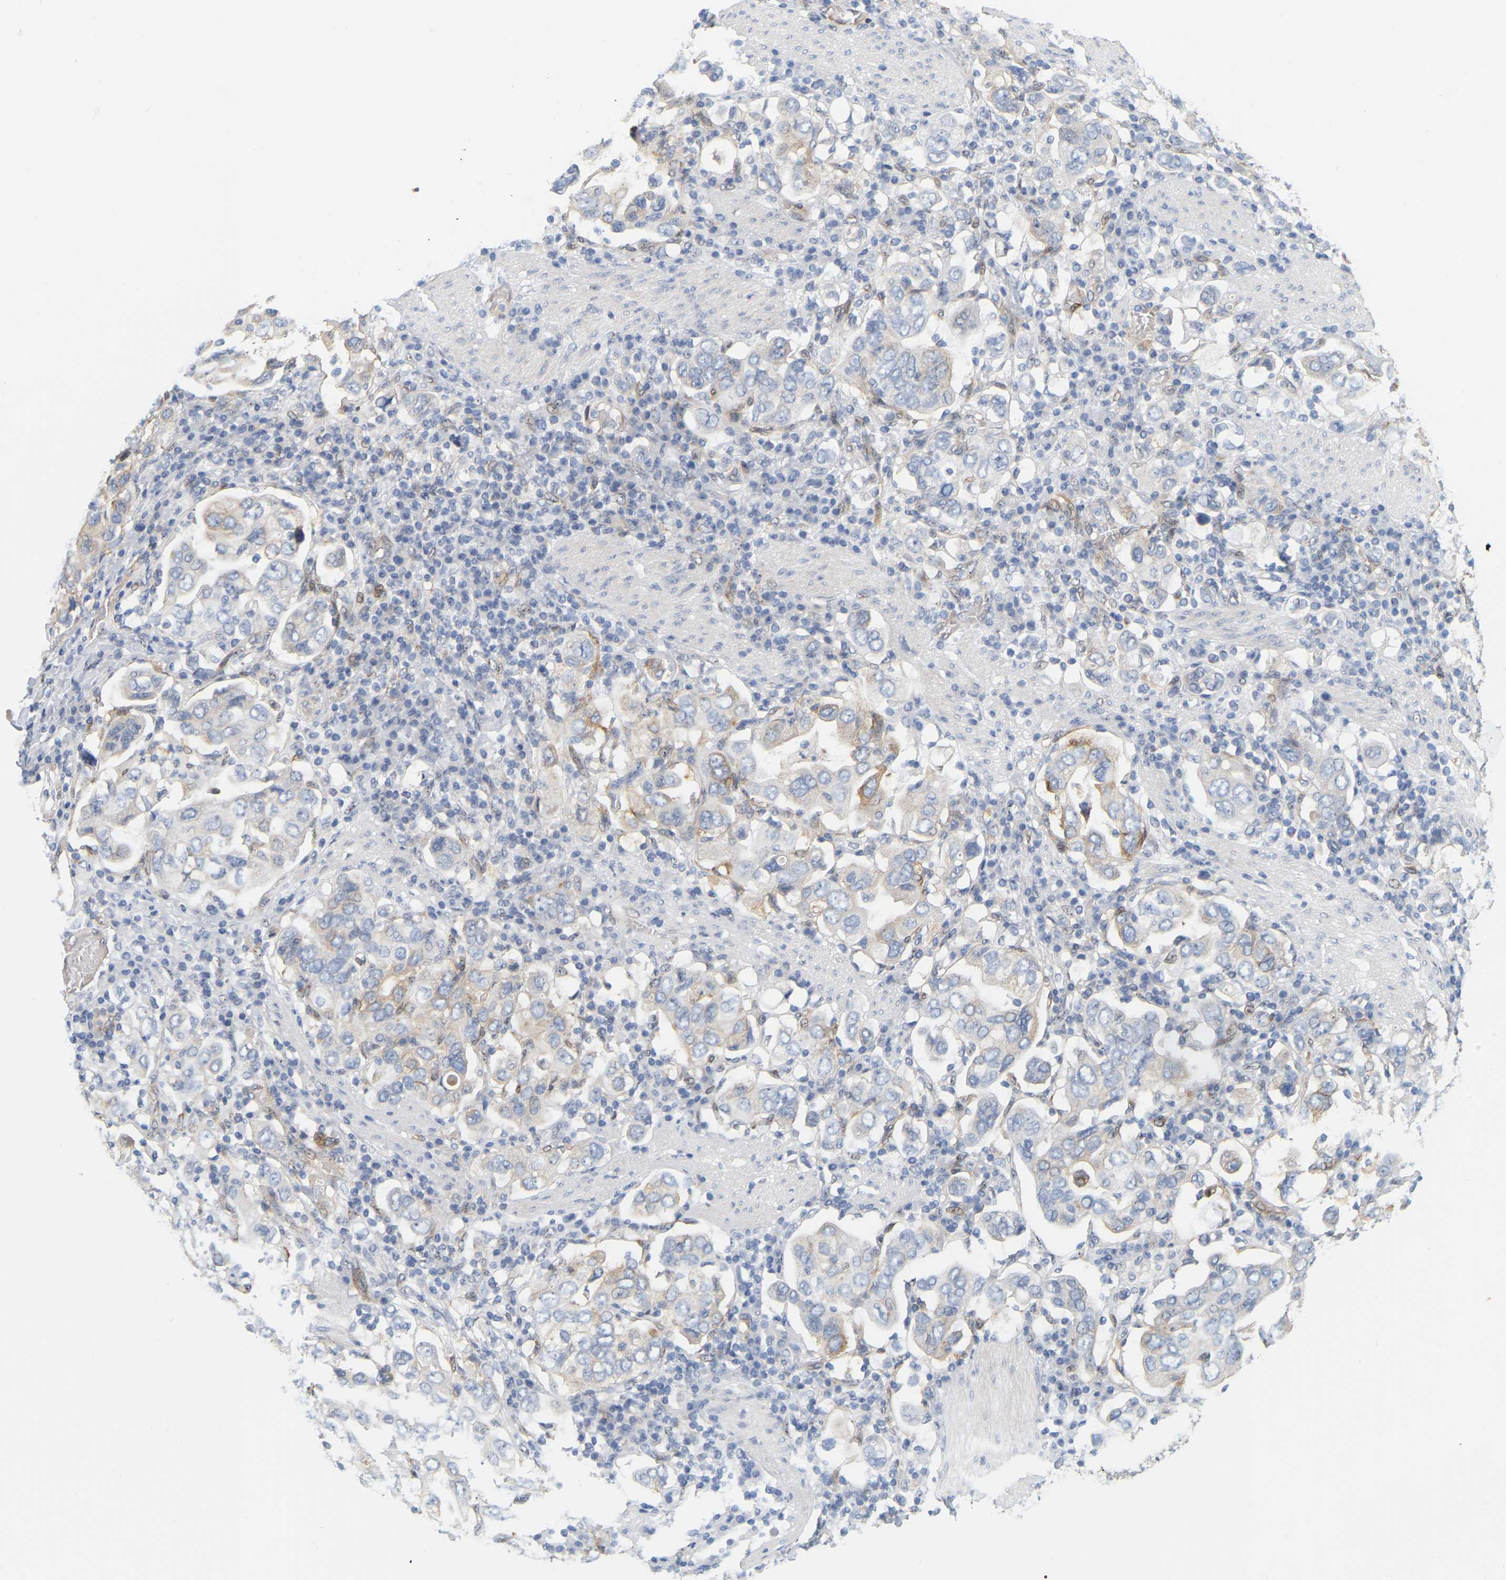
{"staining": {"intensity": "weak", "quantity": "25%-75%", "location": "cytoplasmic/membranous"}, "tissue": "stomach cancer", "cell_type": "Tumor cells", "image_type": "cancer", "snomed": [{"axis": "morphology", "description": "Adenocarcinoma, NOS"}, {"axis": "topography", "description": "Stomach, upper"}], "caption": "Immunohistochemistry (IHC) of adenocarcinoma (stomach) shows low levels of weak cytoplasmic/membranous positivity in about 25%-75% of tumor cells. The protein is stained brown, and the nuclei are stained in blue (DAB IHC with brightfield microscopy, high magnification).", "gene": "RAPH1", "patient": {"sex": "male", "age": 62}}